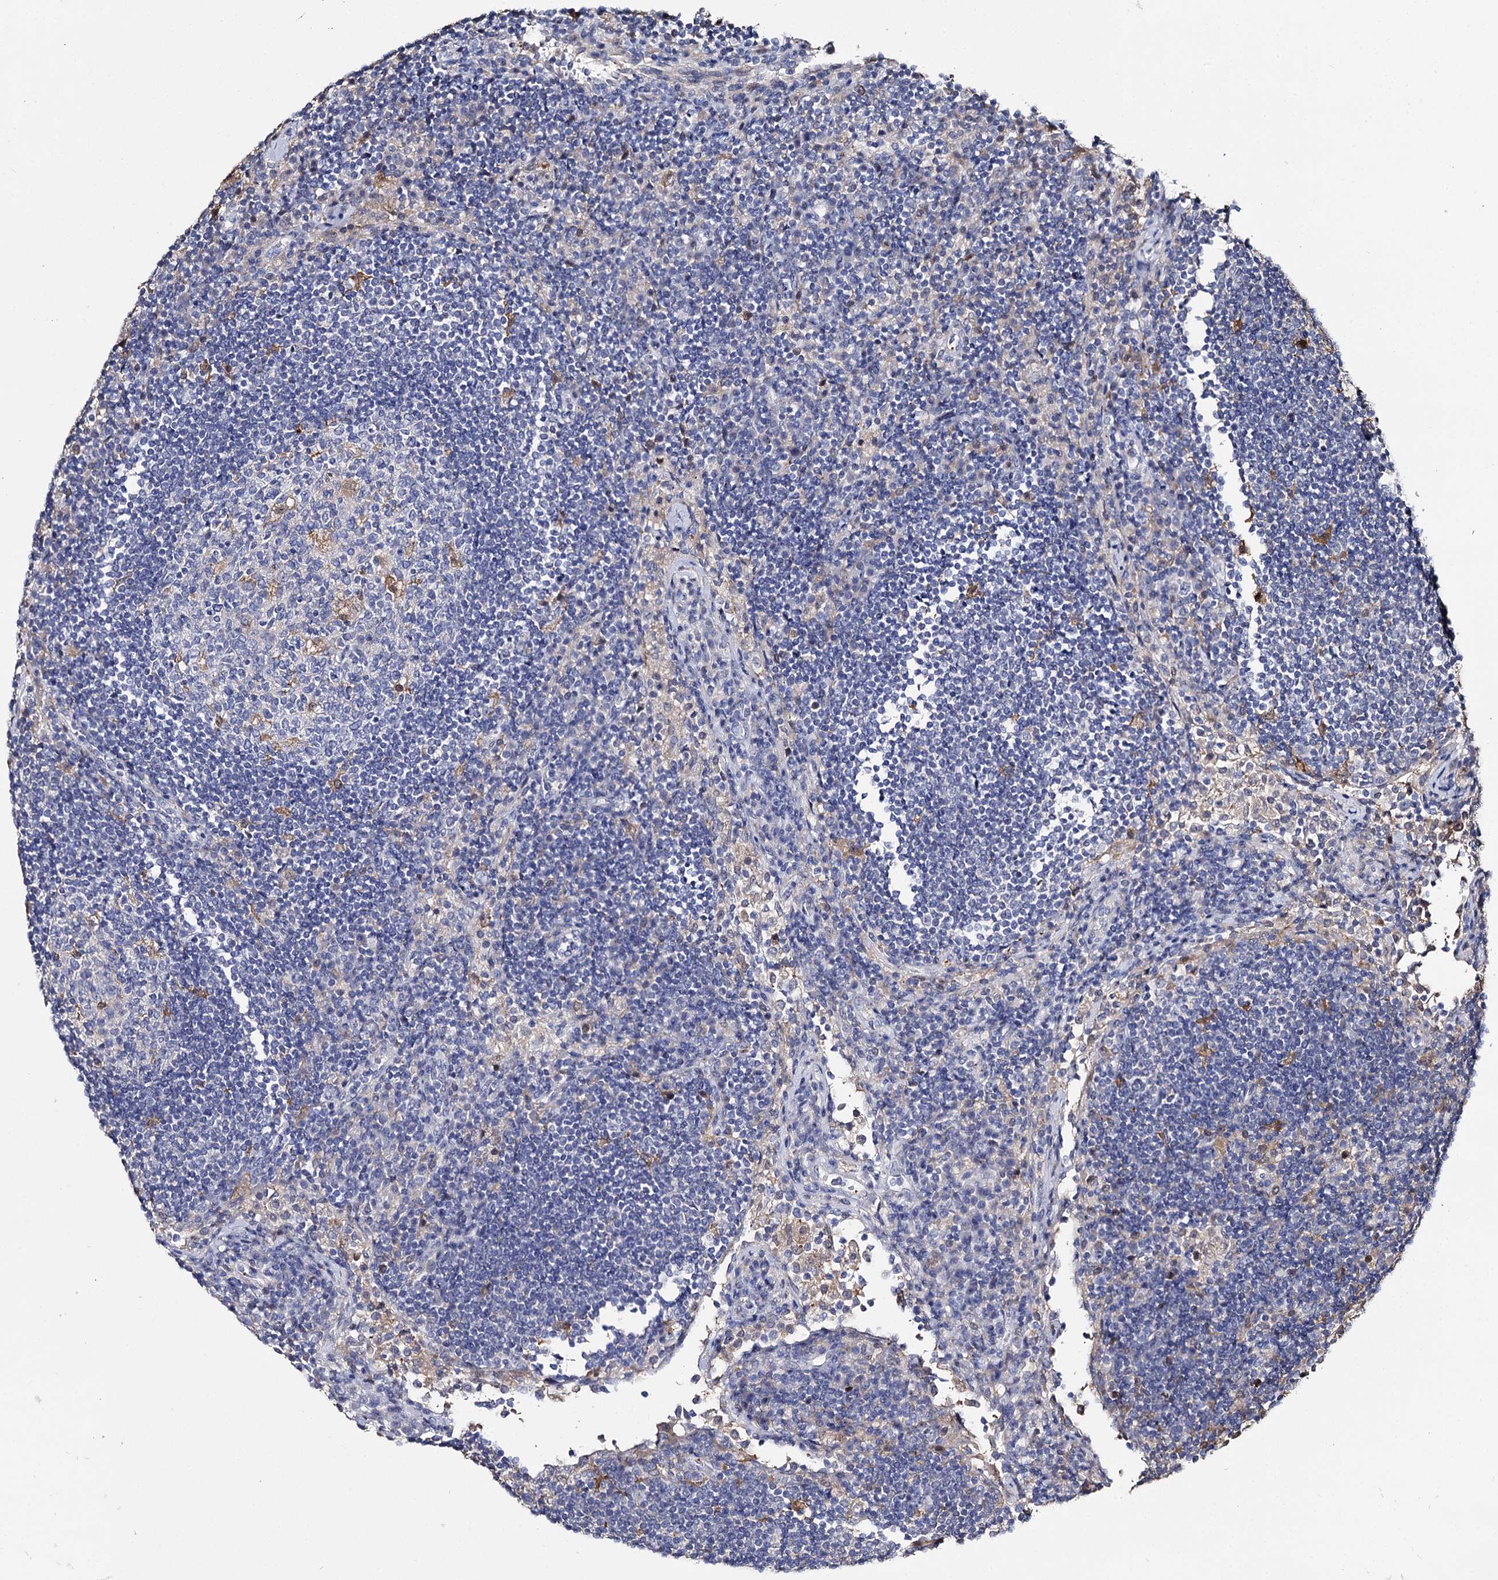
{"staining": {"intensity": "moderate", "quantity": "<25%", "location": "cytoplasmic/membranous"}, "tissue": "lymph node", "cell_type": "Germinal center cells", "image_type": "normal", "snomed": [{"axis": "morphology", "description": "Normal tissue, NOS"}, {"axis": "topography", "description": "Lymph node"}], "caption": "An IHC photomicrograph of unremarkable tissue is shown. Protein staining in brown highlights moderate cytoplasmic/membranous positivity in lymph node within germinal center cells.", "gene": "DNAH6", "patient": {"sex": "female", "age": 53}}